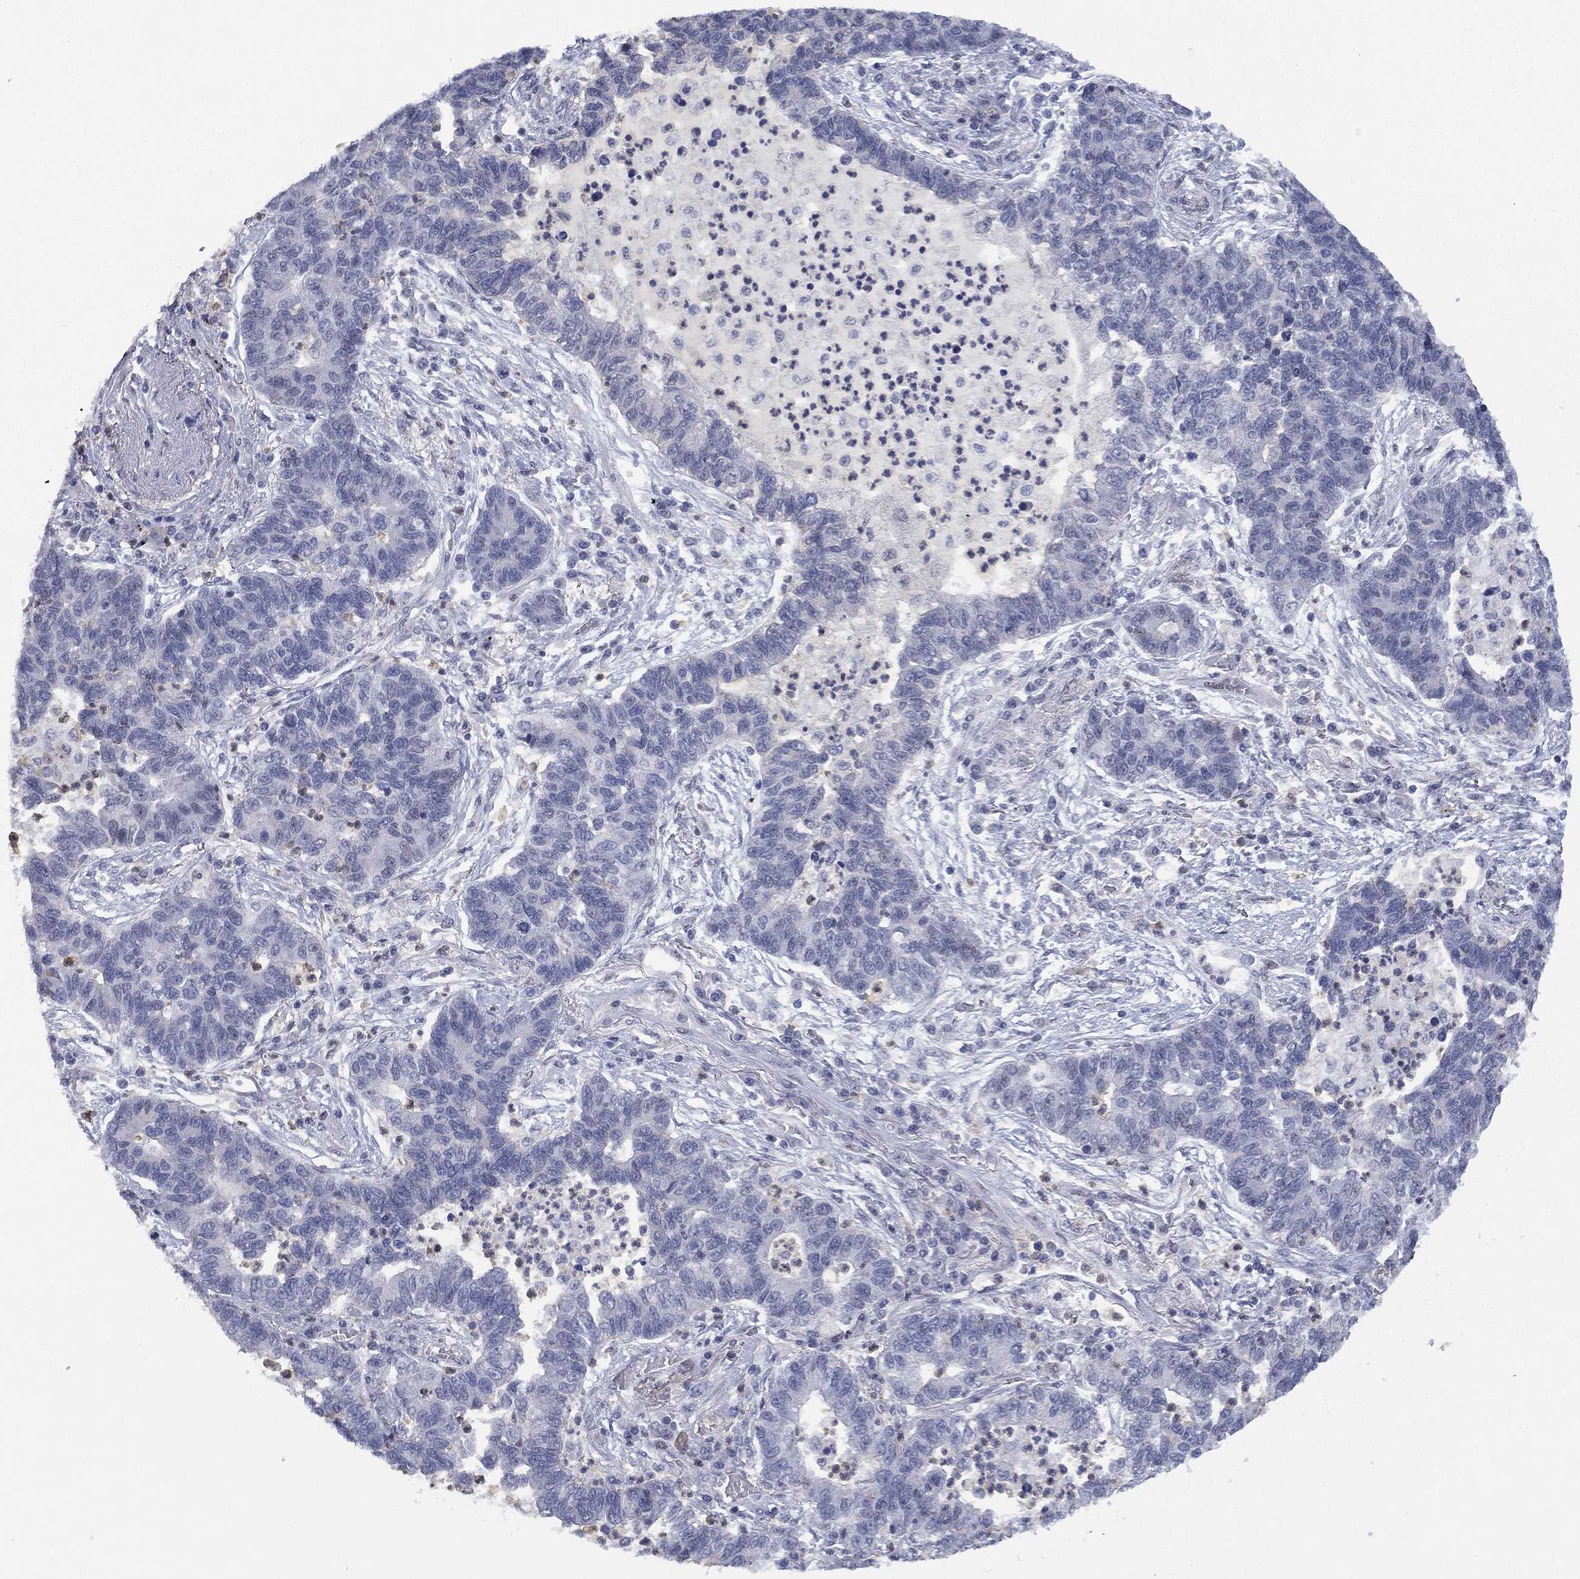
{"staining": {"intensity": "negative", "quantity": "none", "location": "none"}, "tissue": "lung cancer", "cell_type": "Tumor cells", "image_type": "cancer", "snomed": [{"axis": "morphology", "description": "Adenocarcinoma, NOS"}, {"axis": "topography", "description": "Lung"}], "caption": "A histopathology image of human lung cancer is negative for staining in tumor cells.", "gene": "ZNF711", "patient": {"sex": "female", "age": 57}}